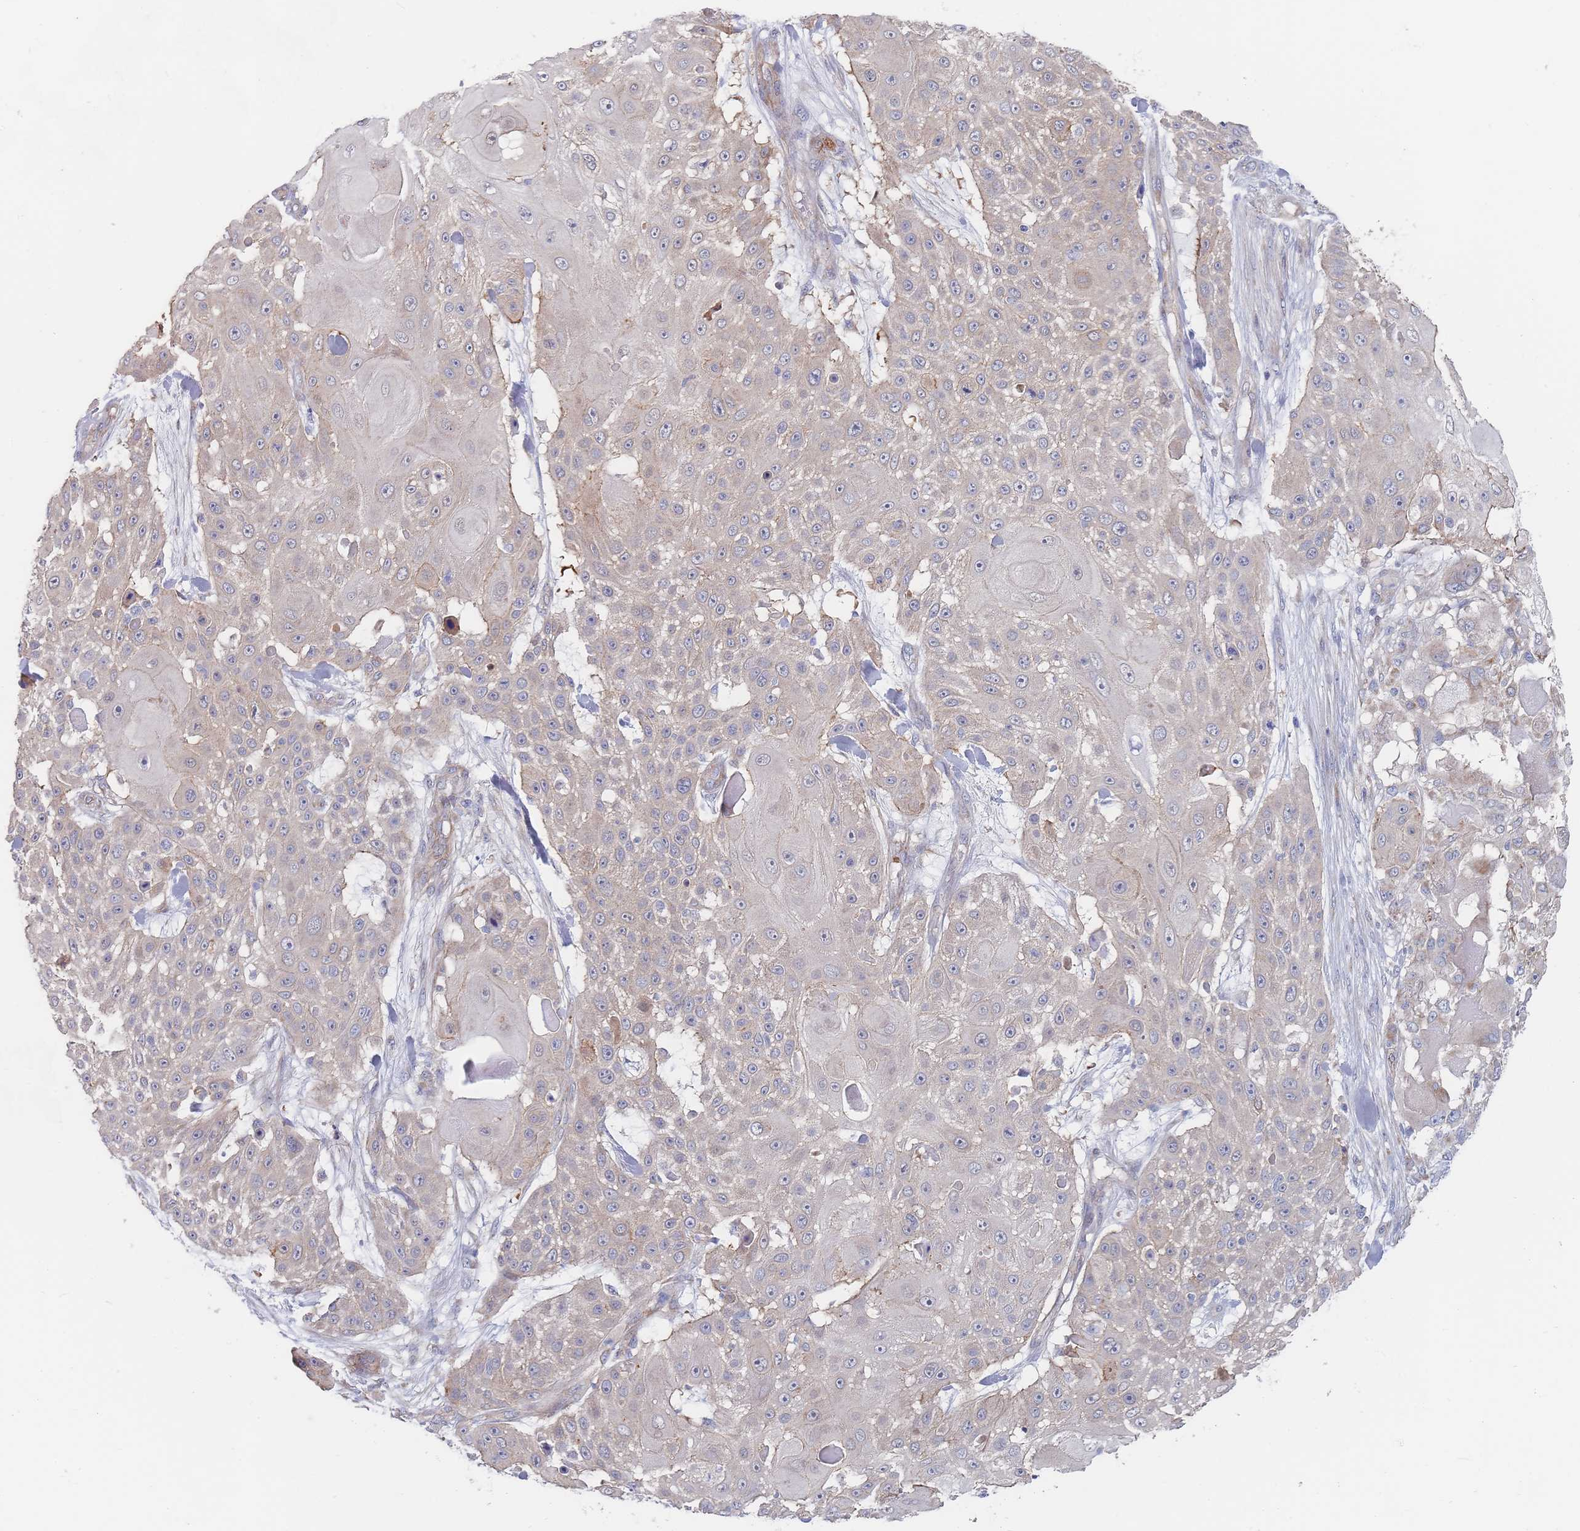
{"staining": {"intensity": "weak", "quantity": "25%-75%", "location": "cytoplasmic/membranous"}, "tissue": "skin cancer", "cell_type": "Tumor cells", "image_type": "cancer", "snomed": [{"axis": "morphology", "description": "Squamous cell carcinoma, NOS"}, {"axis": "topography", "description": "Skin"}], "caption": "High-magnification brightfield microscopy of skin squamous cell carcinoma stained with DAB (brown) and counterstained with hematoxylin (blue). tumor cells exhibit weak cytoplasmic/membranous expression is appreciated in approximately25%-75% of cells.", "gene": "G6PC1", "patient": {"sex": "female", "age": 86}}